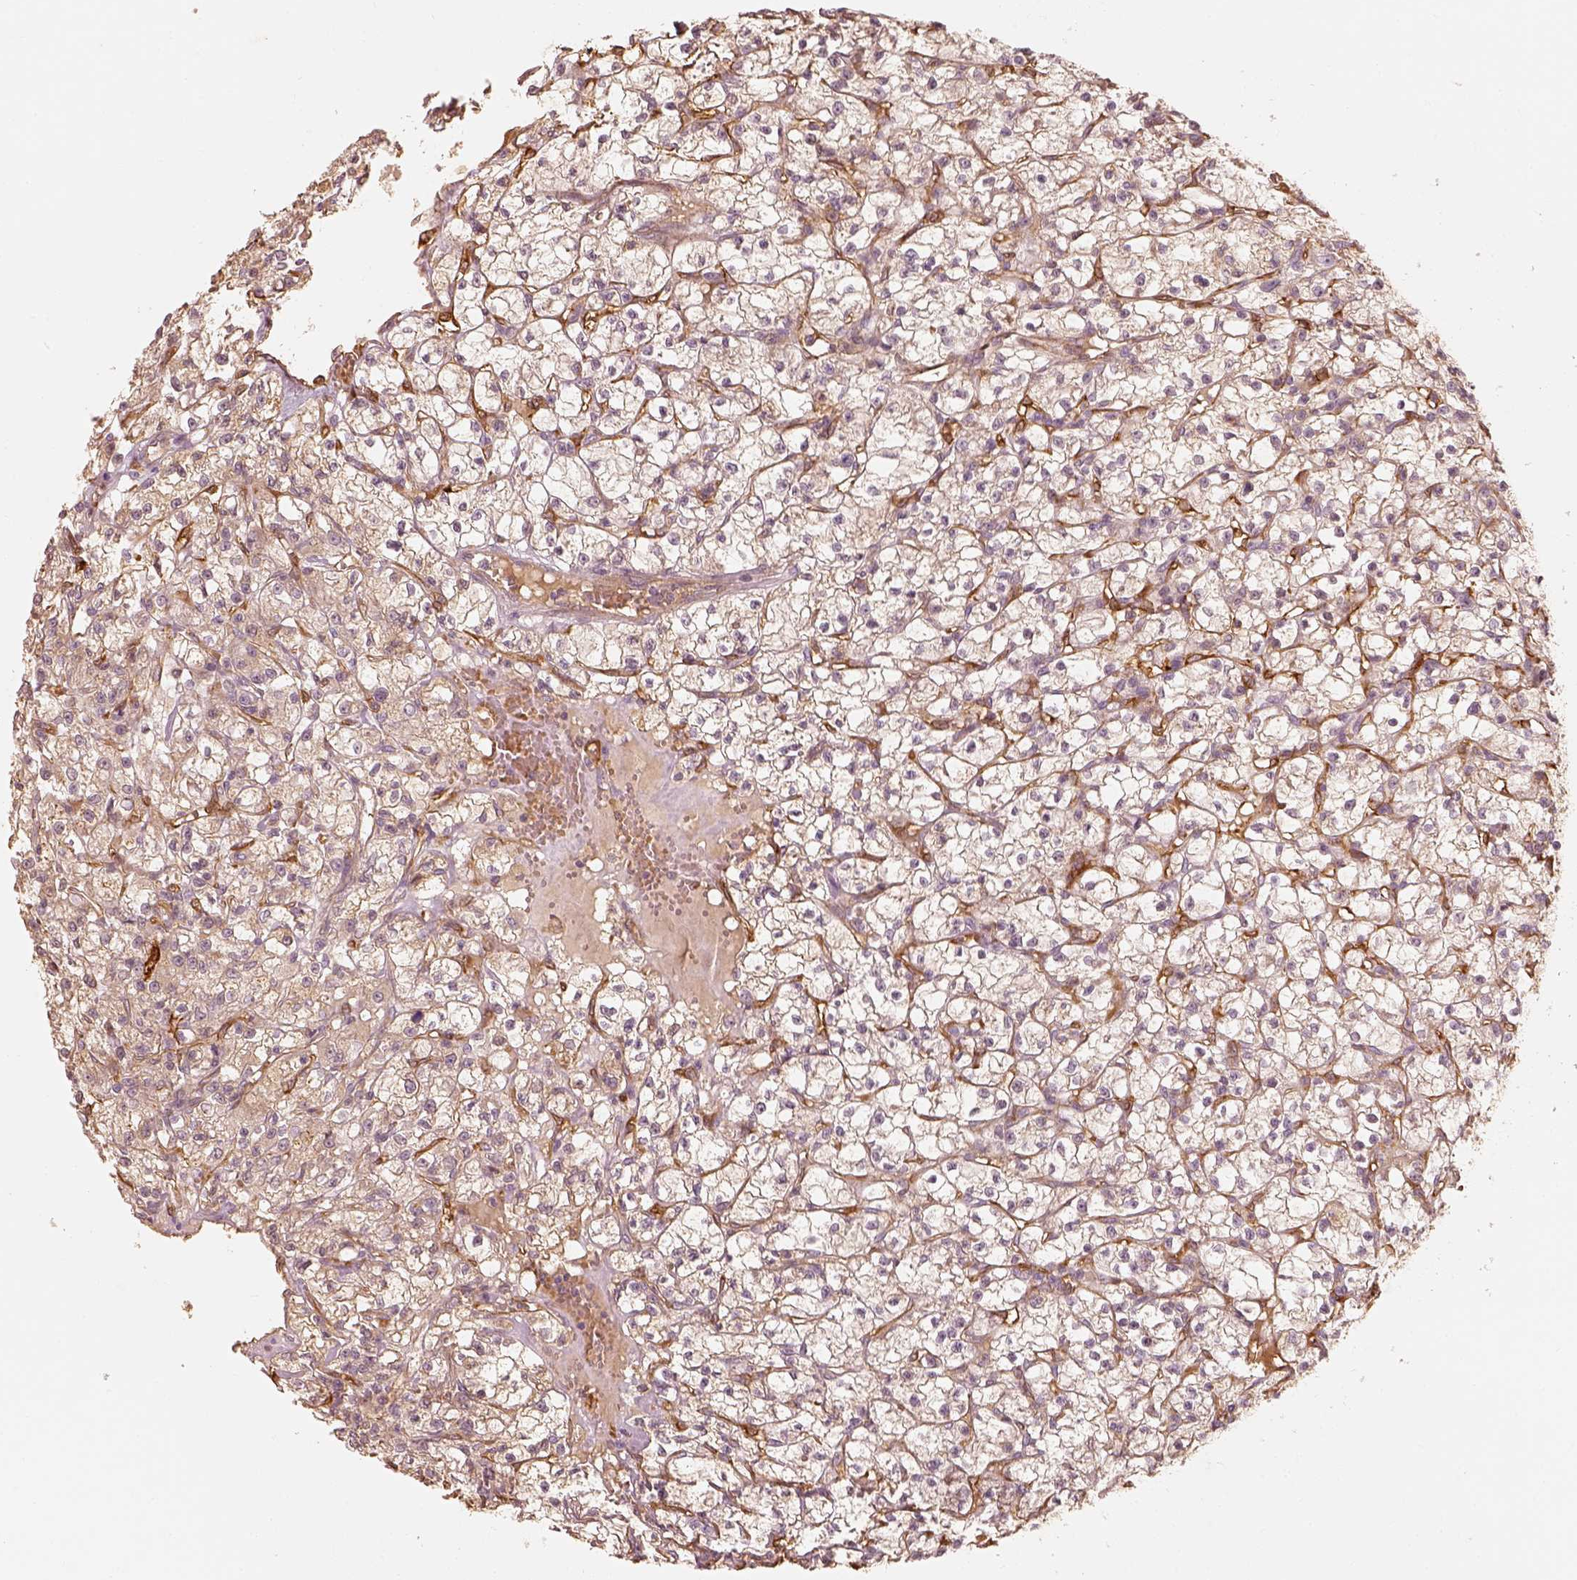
{"staining": {"intensity": "negative", "quantity": "none", "location": "none"}, "tissue": "renal cancer", "cell_type": "Tumor cells", "image_type": "cancer", "snomed": [{"axis": "morphology", "description": "Adenocarcinoma, NOS"}, {"axis": "topography", "description": "Kidney"}], "caption": "Tumor cells show no significant protein staining in renal cancer. The staining is performed using DAB brown chromogen with nuclei counter-stained in using hematoxylin.", "gene": "FSCN1", "patient": {"sex": "female", "age": 59}}